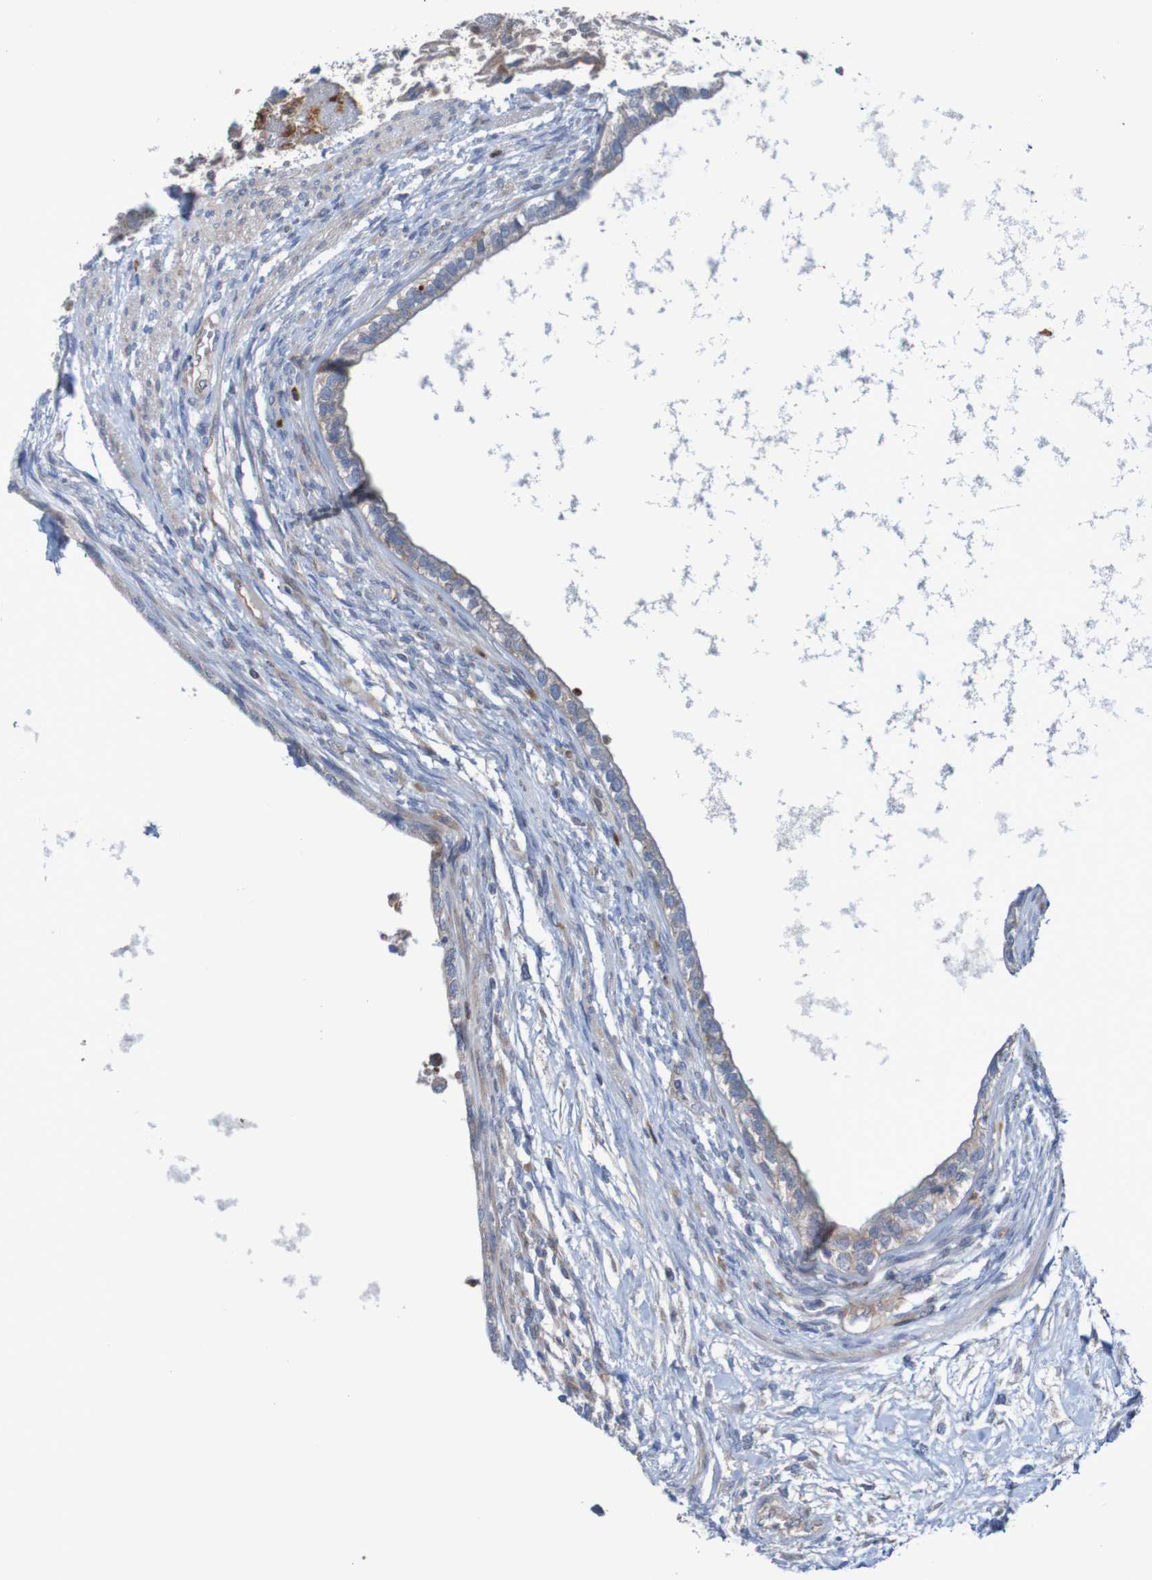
{"staining": {"intensity": "negative", "quantity": "none", "location": "none"}, "tissue": "testis cancer", "cell_type": "Tumor cells", "image_type": "cancer", "snomed": [{"axis": "morphology", "description": "Carcinoma, Embryonal, NOS"}, {"axis": "topography", "description": "Testis"}], "caption": "An image of testis cancer stained for a protein reveals no brown staining in tumor cells.", "gene": "ANGPT4", "patient": {"sex": "male", "age": 26}}